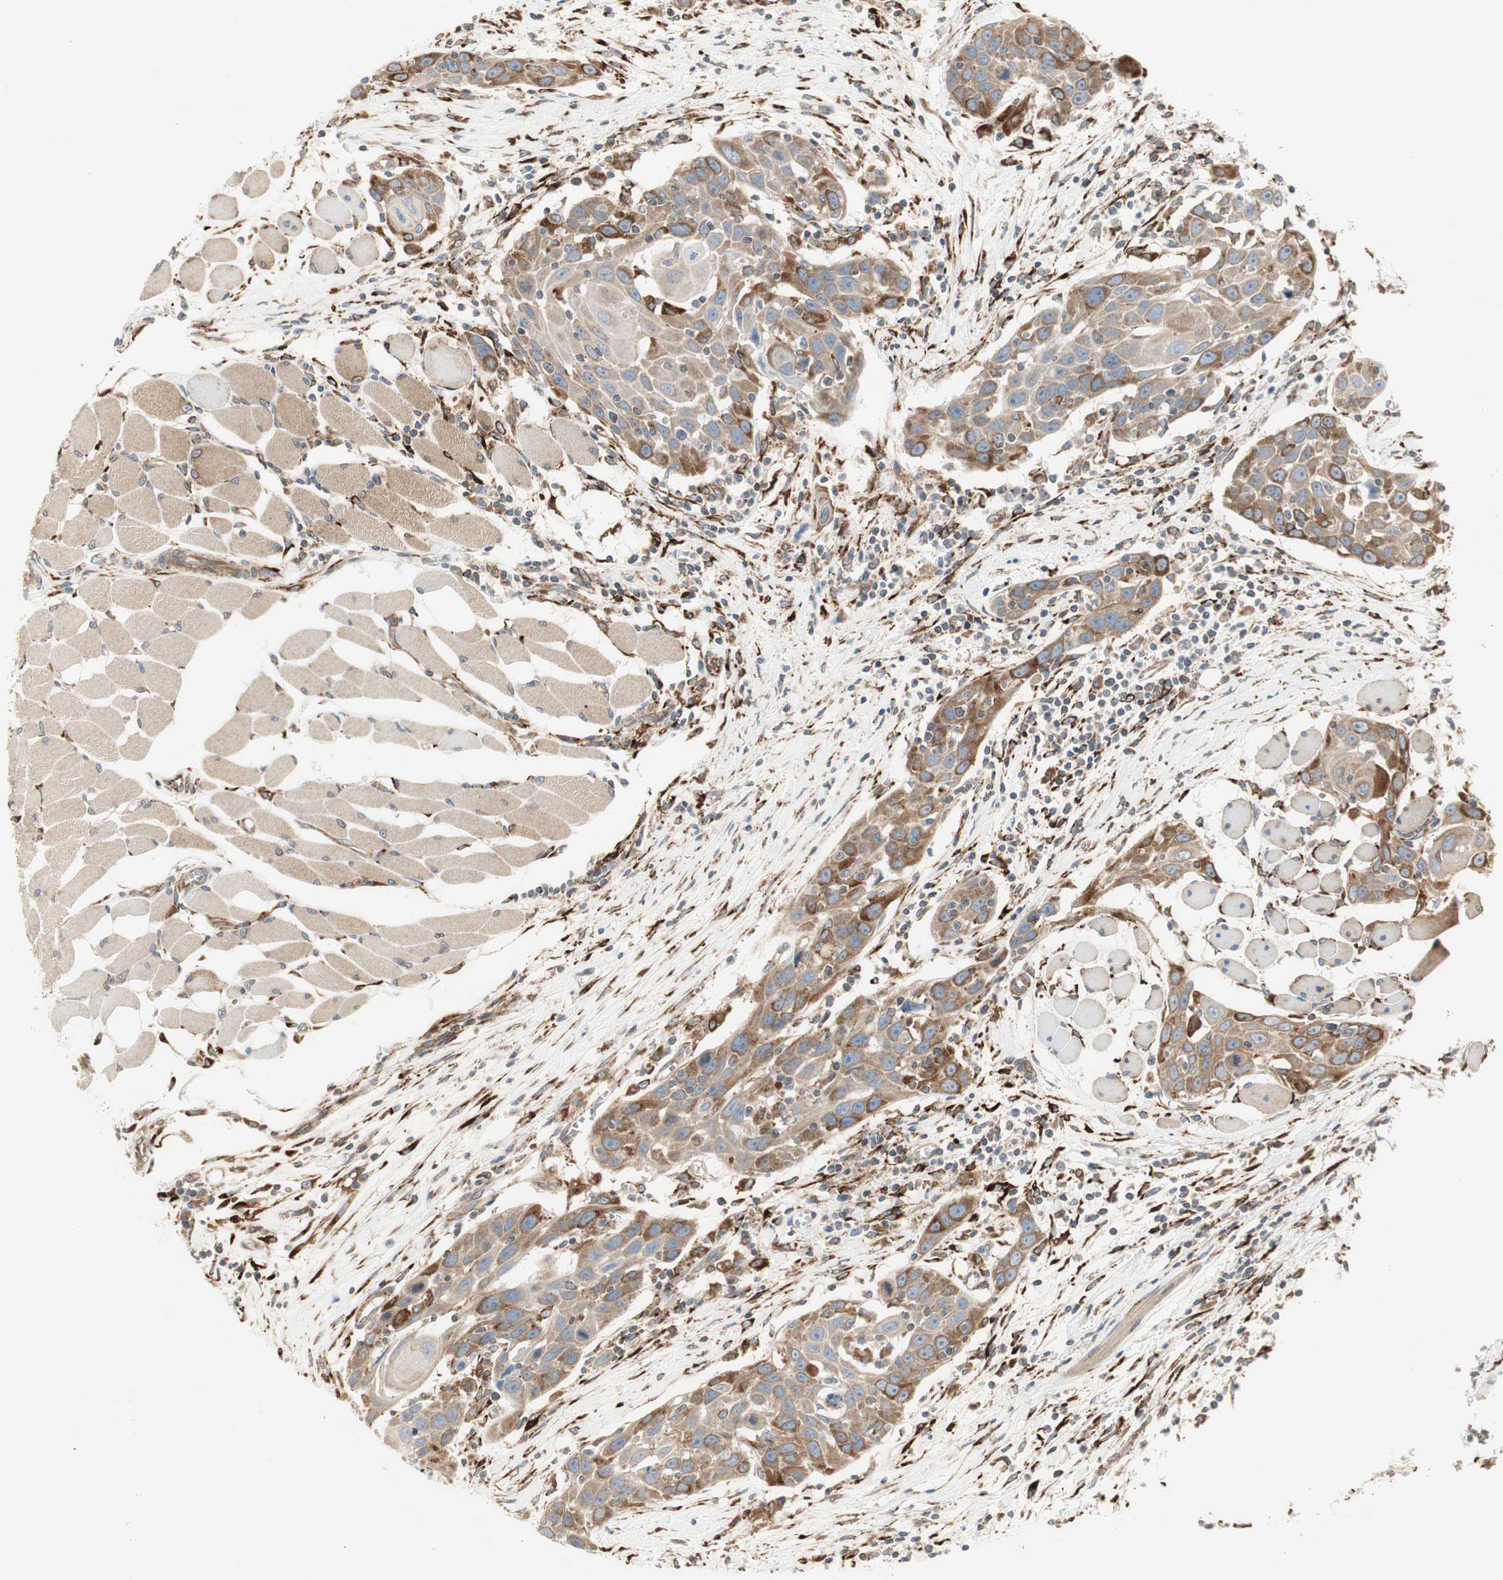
{"staining": {"intensity": "moderate", "quantity": ">75%", "location": "cytoplasmic/membranous"}, "tissue": "head and neck cancer", "cell_type": "Tumor cells", "image_type": "cancer", "snomed": [{"axis": "morphology", "description": "Squamous cell carcinoma, NOS"}, {"axis": "topography", "description": "Oral tissue"}, {"axis": "topography", "description": "Head-Neck"}], "caption": "Moderate cytoplasmic/membranous positivity for a protein is identified in about >75% of tumor cells of head and neck cancer (squamous cell carcinoma) using immunohistochemistry (IHC).", "gene": "H6PD", "patient": {"sex": "female", "age": 50}}